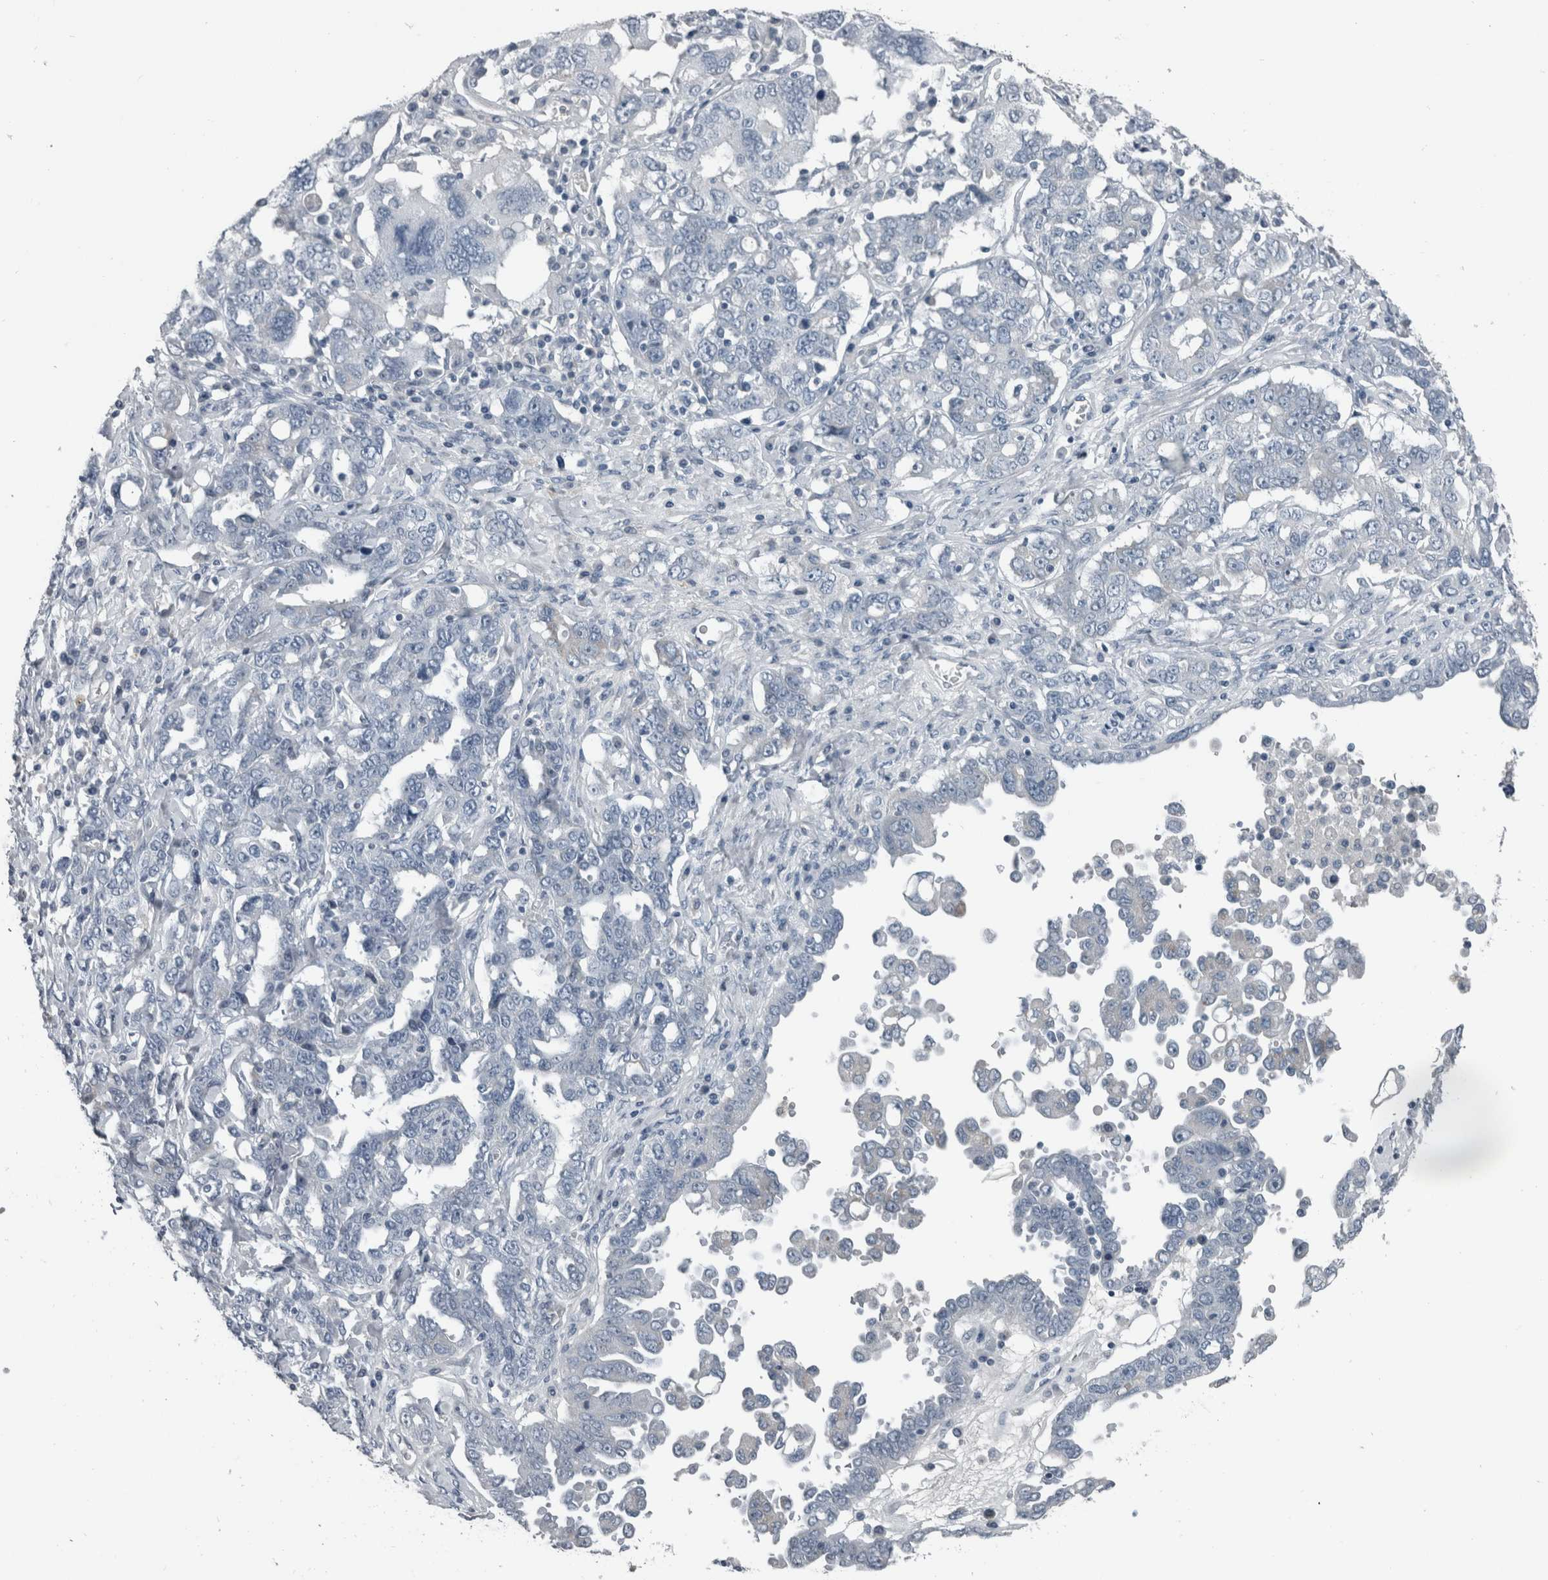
{"staining": {"intensity": "negative", "quantity": "none", "location": "none"}, "tissue": "ovarian cancer", "cell_type": "Tumor cells", "image_type": "cancer", "snomed": [{"axis": "morphology", "description": "Carcinoma, endometroid"}, {"axis": "topography", "description": "Ovary"}], "caption": "This is an immunohistochemistry (IHC) image of ovarian cancer. There is no staining in tumor cells.", "gene": "KRT20", "patient": {"sex": "female", "age": 62}}